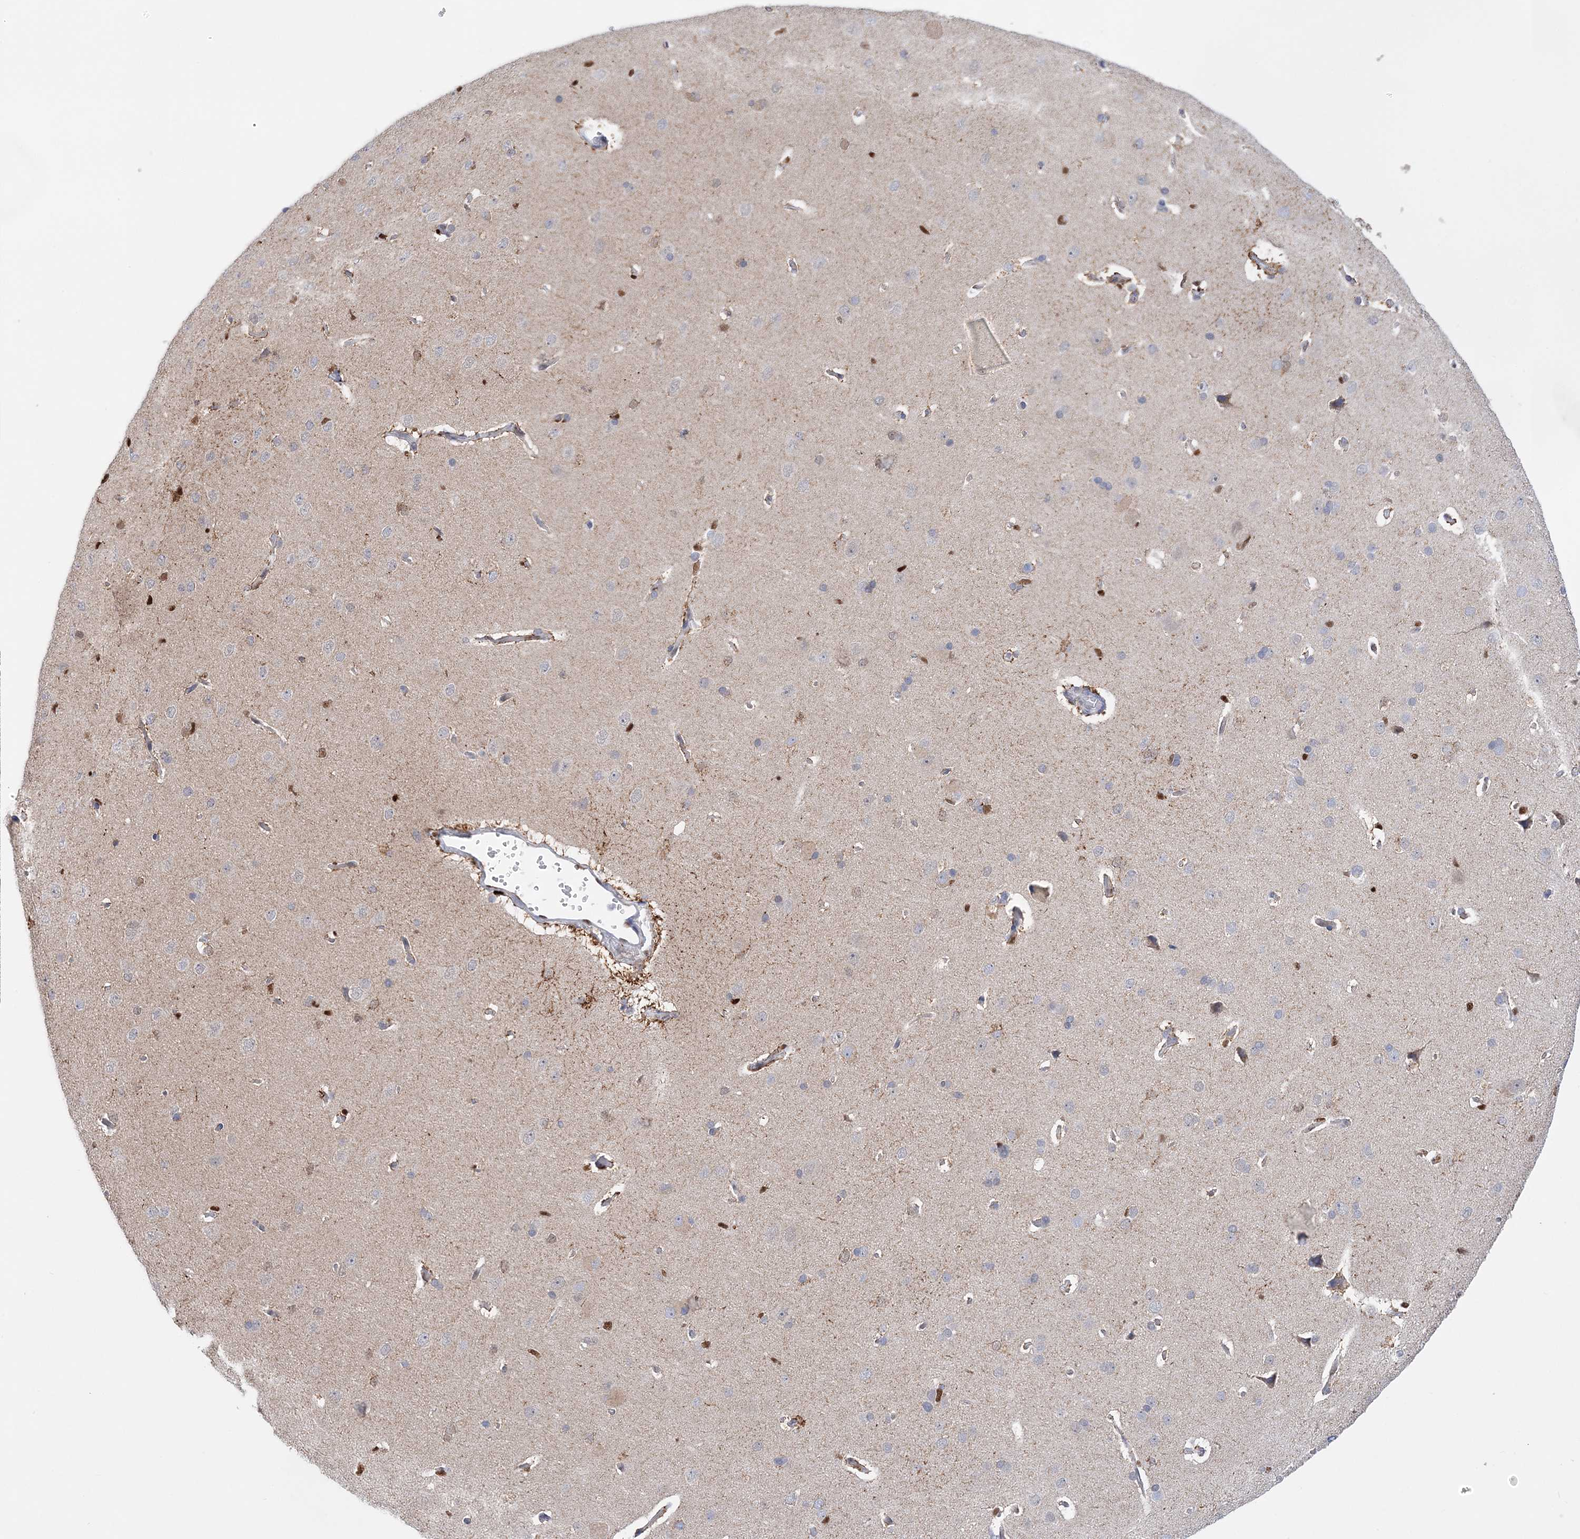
{"staining": {"intensity": "negative", "quantity": "none", "location": "none"}, "tissue": "cerebral cortex", "cell_type": "Endothelial cells", "image_type": "normal", "snomed": [{"axis": "morphology", "description": "Normal tissue, NOS"}, {"axis": "topography", "description": "Cerebral cortex"}], "caption": "This is a histopathology image of IHC staining of benign cerebral cortex, which shows no positivity in endothelial cells. (Immunohistochemistry (ihc), brightfield microscopy, high magnification).", "gene": "NIT2", "patient": {"sex": "male", "age": 62}}